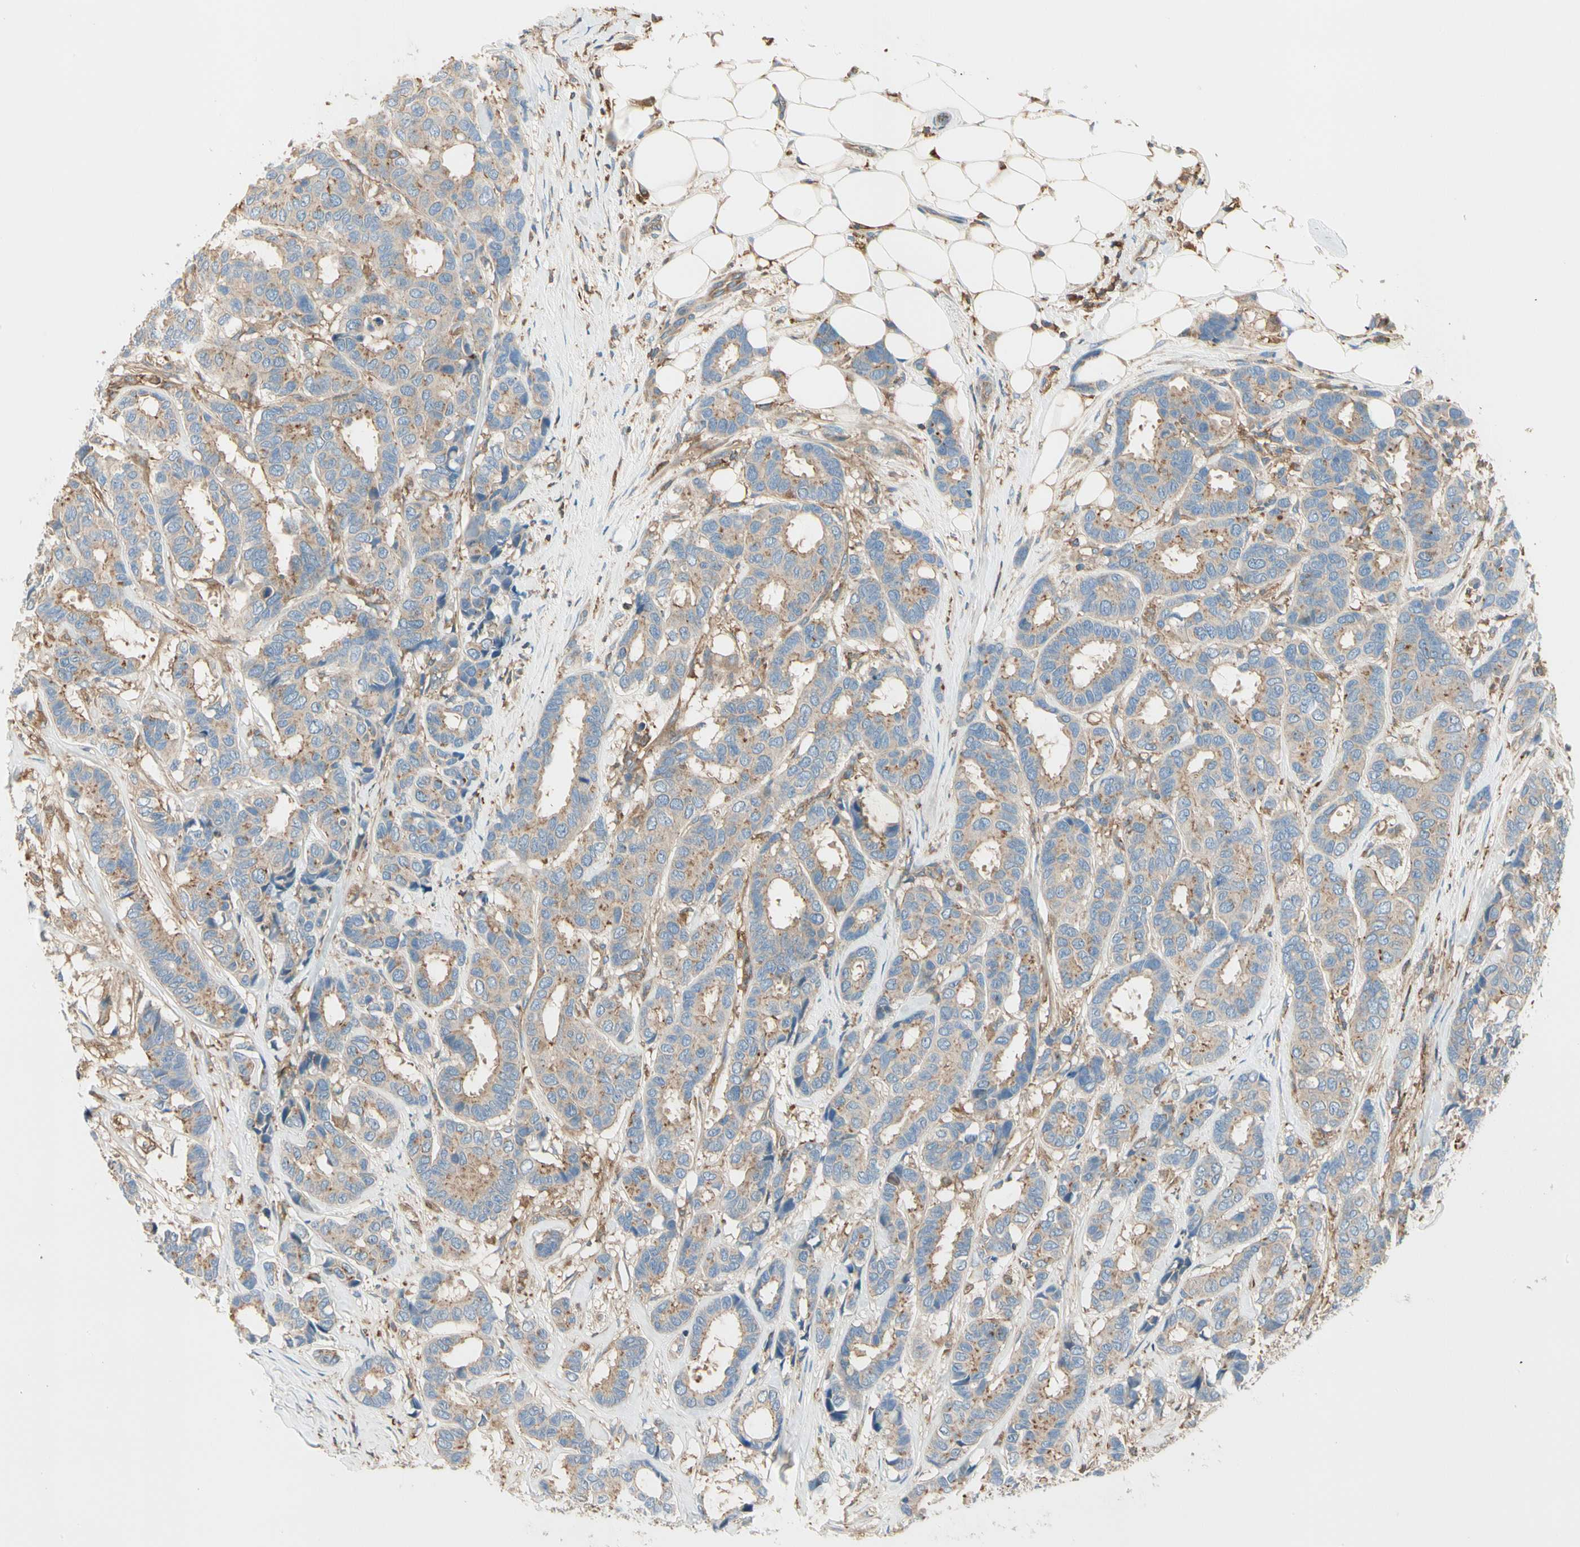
{"staining": {"intensity": "weak", "quantity": ">75%", "location": "cytoplasmic/membranous"}, "tissue": "breast cancer", "cell_type": "Tumor cells", "image_type": "cancer", "snomed": [{"axis": "morphology", "description": "Duct carcinoma"}, {"axis": "topography", "description": "Breast"}], "caption": "Infiltrating ductal carcinoma (breast) stained with IHC displays weak cytoplasmic/membranous staining in about >75% of tumor cells.", "gene": "CAPZA2", "patient": {"sex": "female", "age": 87}}